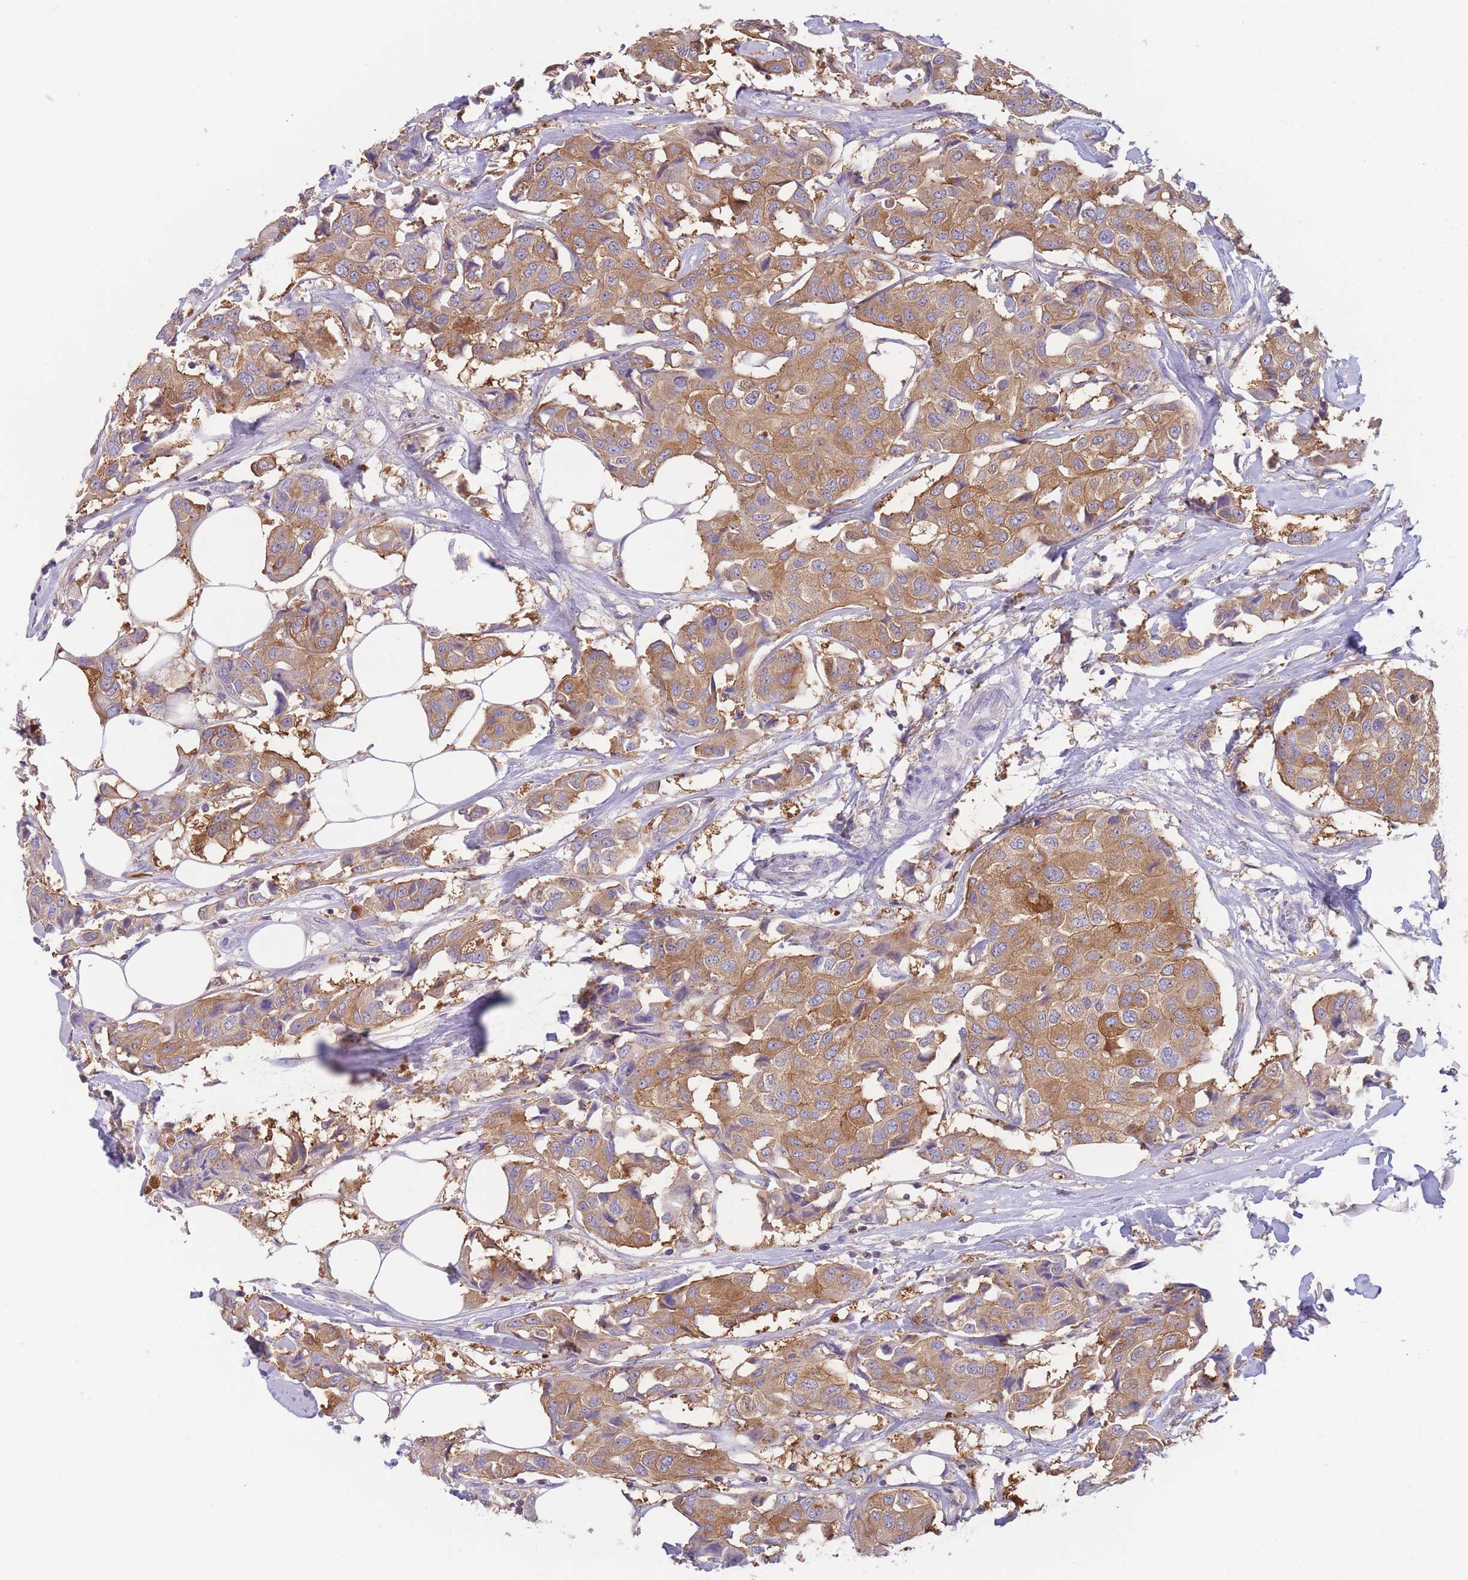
{"staining": {"intensity": "moderate", "quantity": ">75%", "location": "cytoplasmic/membranous"}, "tissue": "breast cancer", "cell_type": "Tumor cells", "image_type": "cancer", "snomed": [{"axis": "morphology", "description": "Duct carcinoma"}, {"axis": "topography", "description": "Breast"}], "caption": "Brown immunohistochemical staining in human breast cancer exhibits moderate cytoplasmic/membranous expression in approximately >75% of tumor cells. The staining was performed using DAB (3,3'-diaminobenzidine) to visualize the protein expression in brown, while the nuclei were stained in blue with hematoxylin (Magnification: 20x).", "gene": "ST3GAL4", "patient": {"sex": "female", "age": 80}}